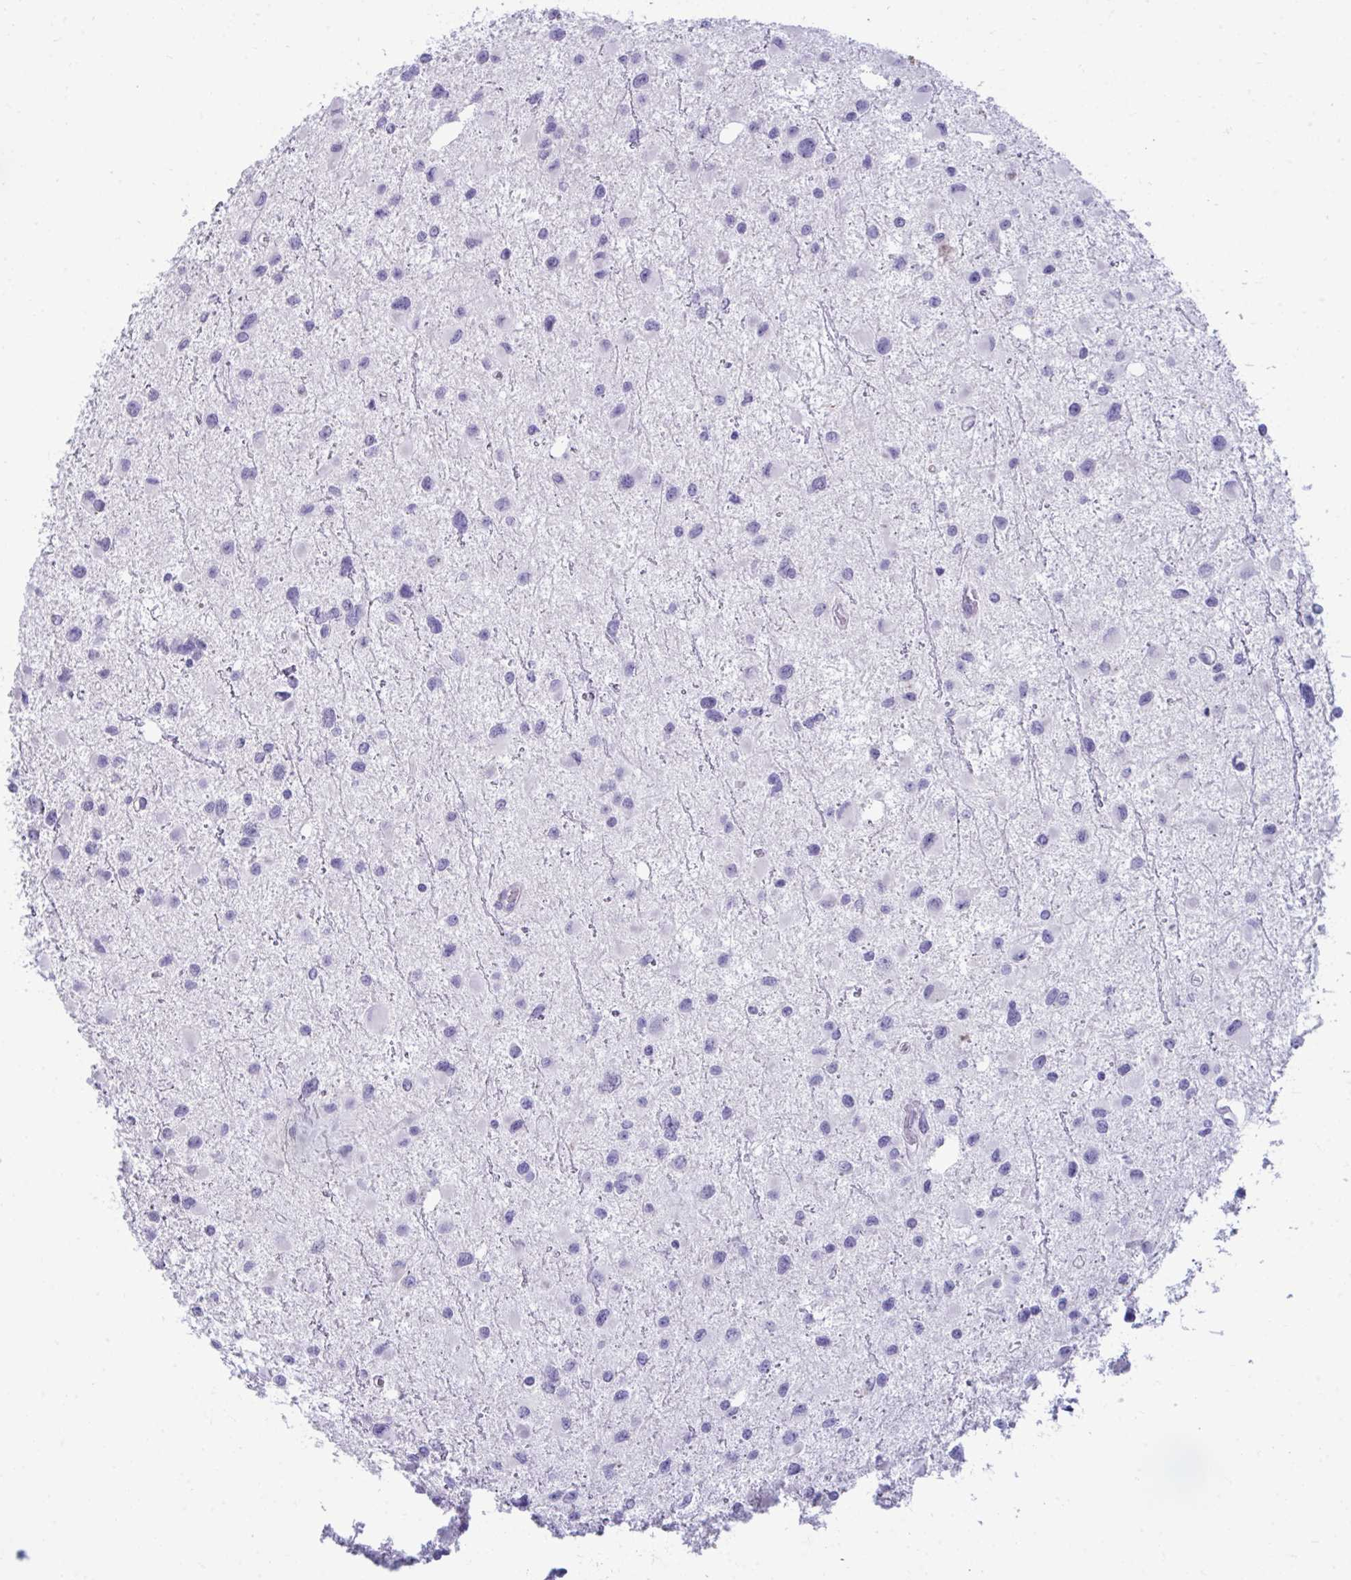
{"staining": {"intensity": "negative", "quantity": "none", "location": "none"}, "tissue": "glioma", "cell_type": "Tumor cells", "image_type": "cancer", "snomed": [{"axis": "morphology", "description": "Glioma, malignant, Low grade"}, {"axis": "topography", "description": "Brain"}], "caption": "This is an IHC image of glioma. There is no positivity in tumor cells.", "gene": "PIGZ", "patient": {"sex": "female", "age": 32}}